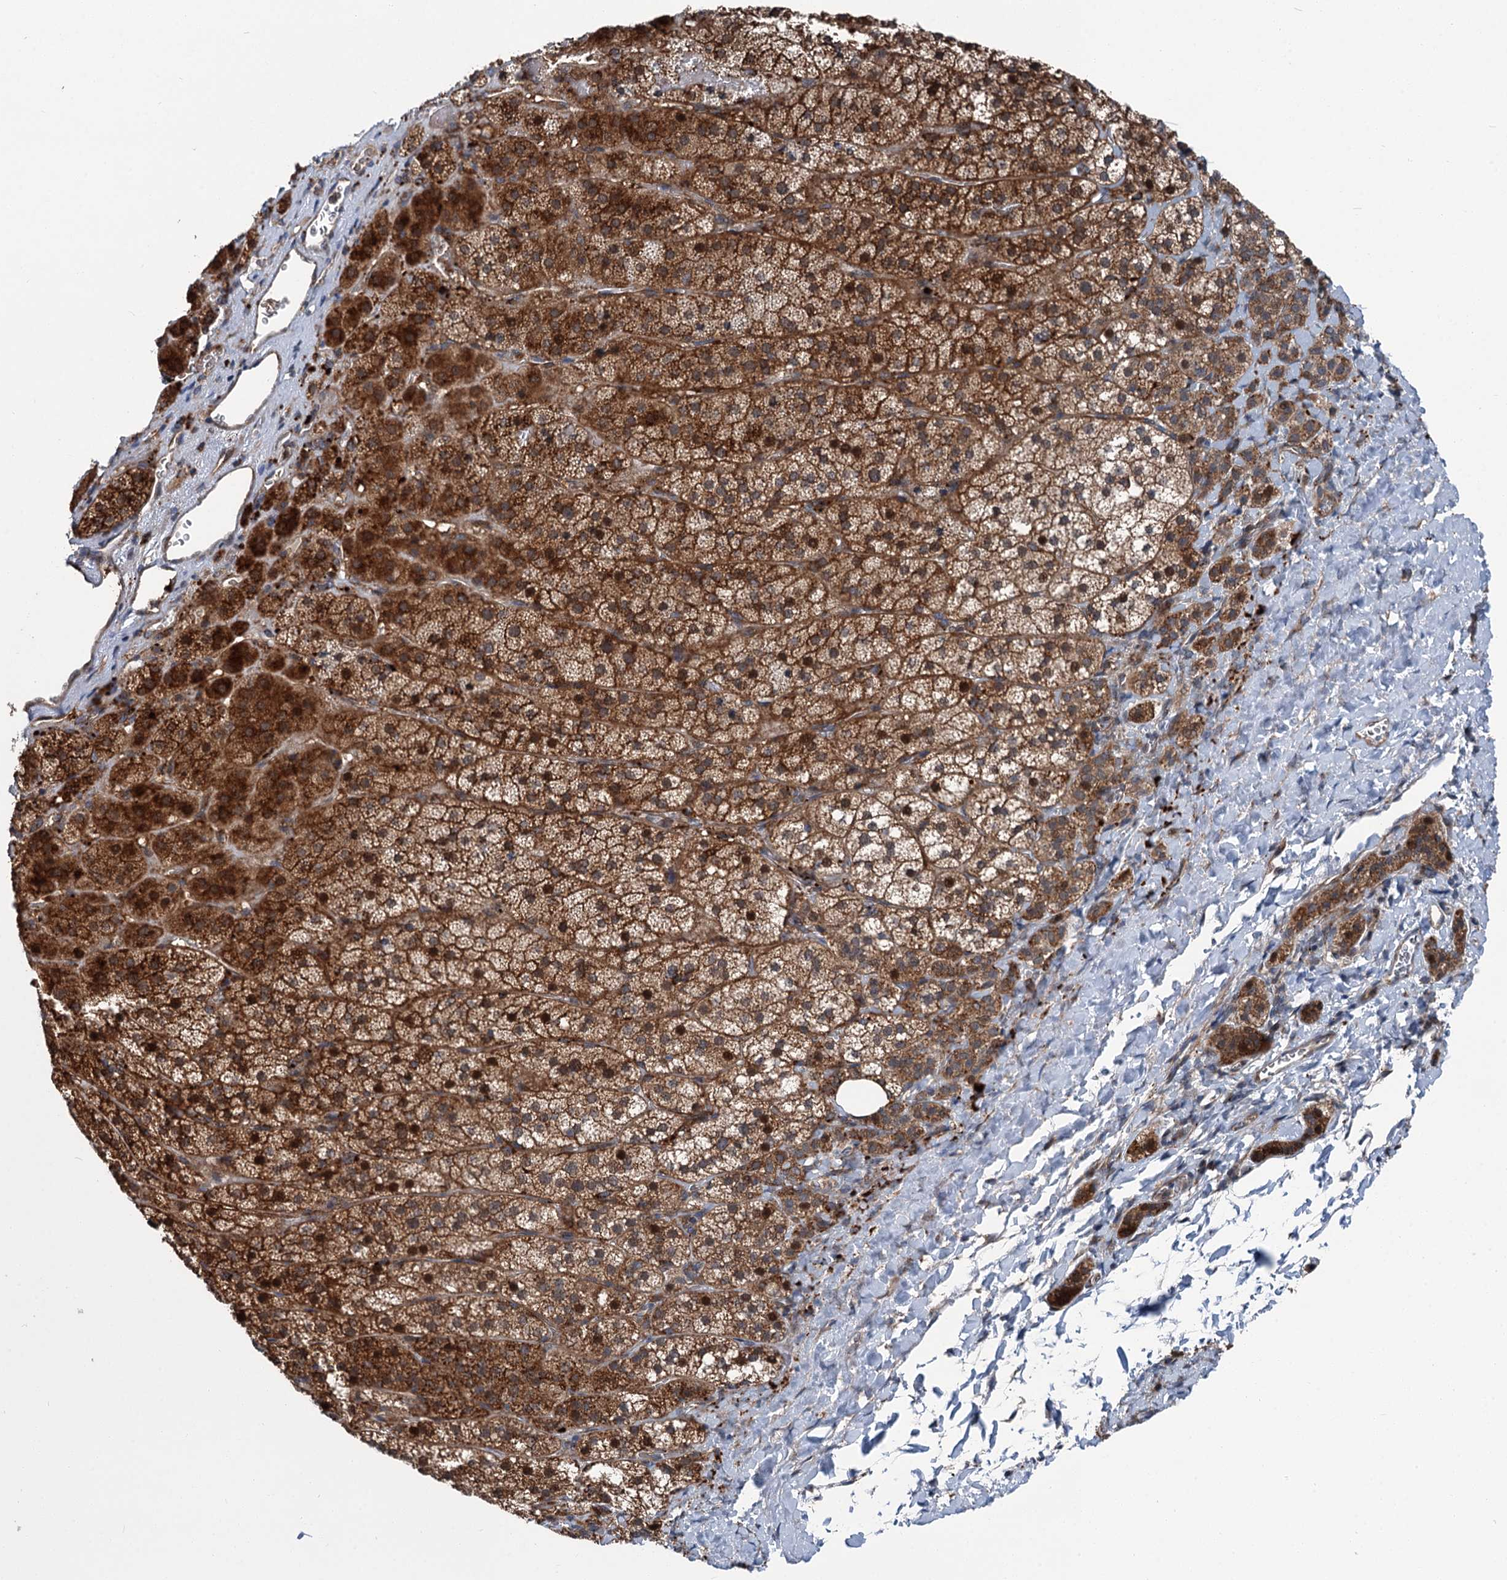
{"staining": {"intensity": "strong", "quantity": ">75%", "location": "cytoplasmic/membranous,nuclear"}, "tissue": "adrenal gland", "cell_type": "Glandular cells", "image_type": "normal", "snomed": [{"axis": "morphology", "description": "Normal tissue, NOS"}, {"axis": "topography", "description": "Adrenal gland"}], "caption": "IHC of unremarkable human adrenal gland shows high levels of strong cytoplasmic/membranous,nuclear positivity in about >75% of glandular cells.", "gene": "POLR1D", "patient": {"sex": "female", "age": 44}}